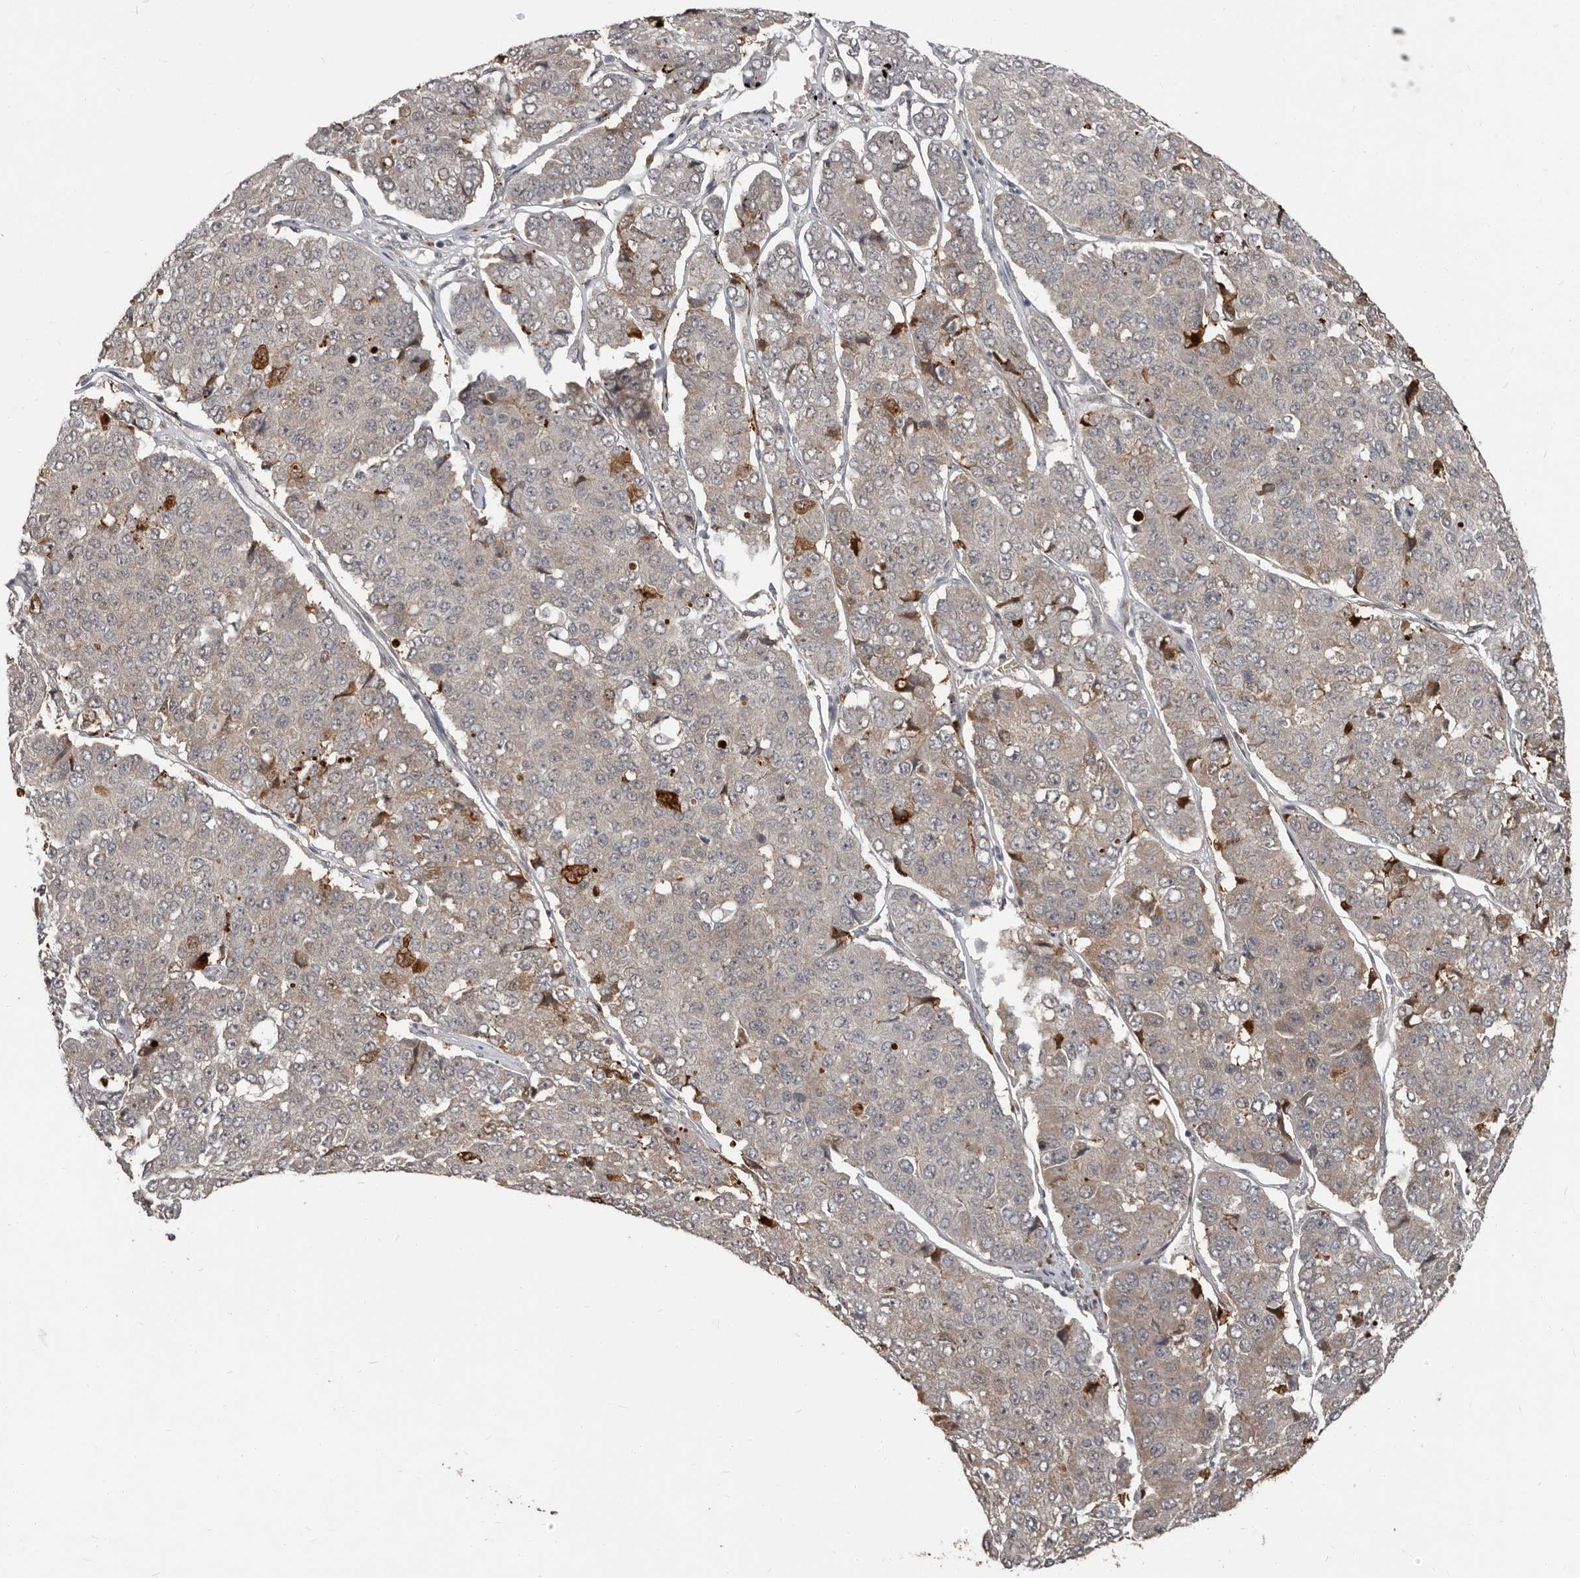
{"staining": {"intensity": "weak", "quantity": "<25%", "location": "cytoplasmic/membranous,nuclear"}, "tissue": "pancreatic cancer", "cell_type": "Tumor cells", "image_type": "cancer", "snomed": [{"axis": "morphology", "description": "Adenocarcinoma, NOS"}, {"axis": "topography", "description": "Pancreas"}], "caption": "A high-resolution photomicrograph shows IHC staining of adenocarcinoma (pancreatic), which exhibits no significant staining in tumor cells.", "gene": "APOL6", "patient": {"sex": "male", "age": 50}}